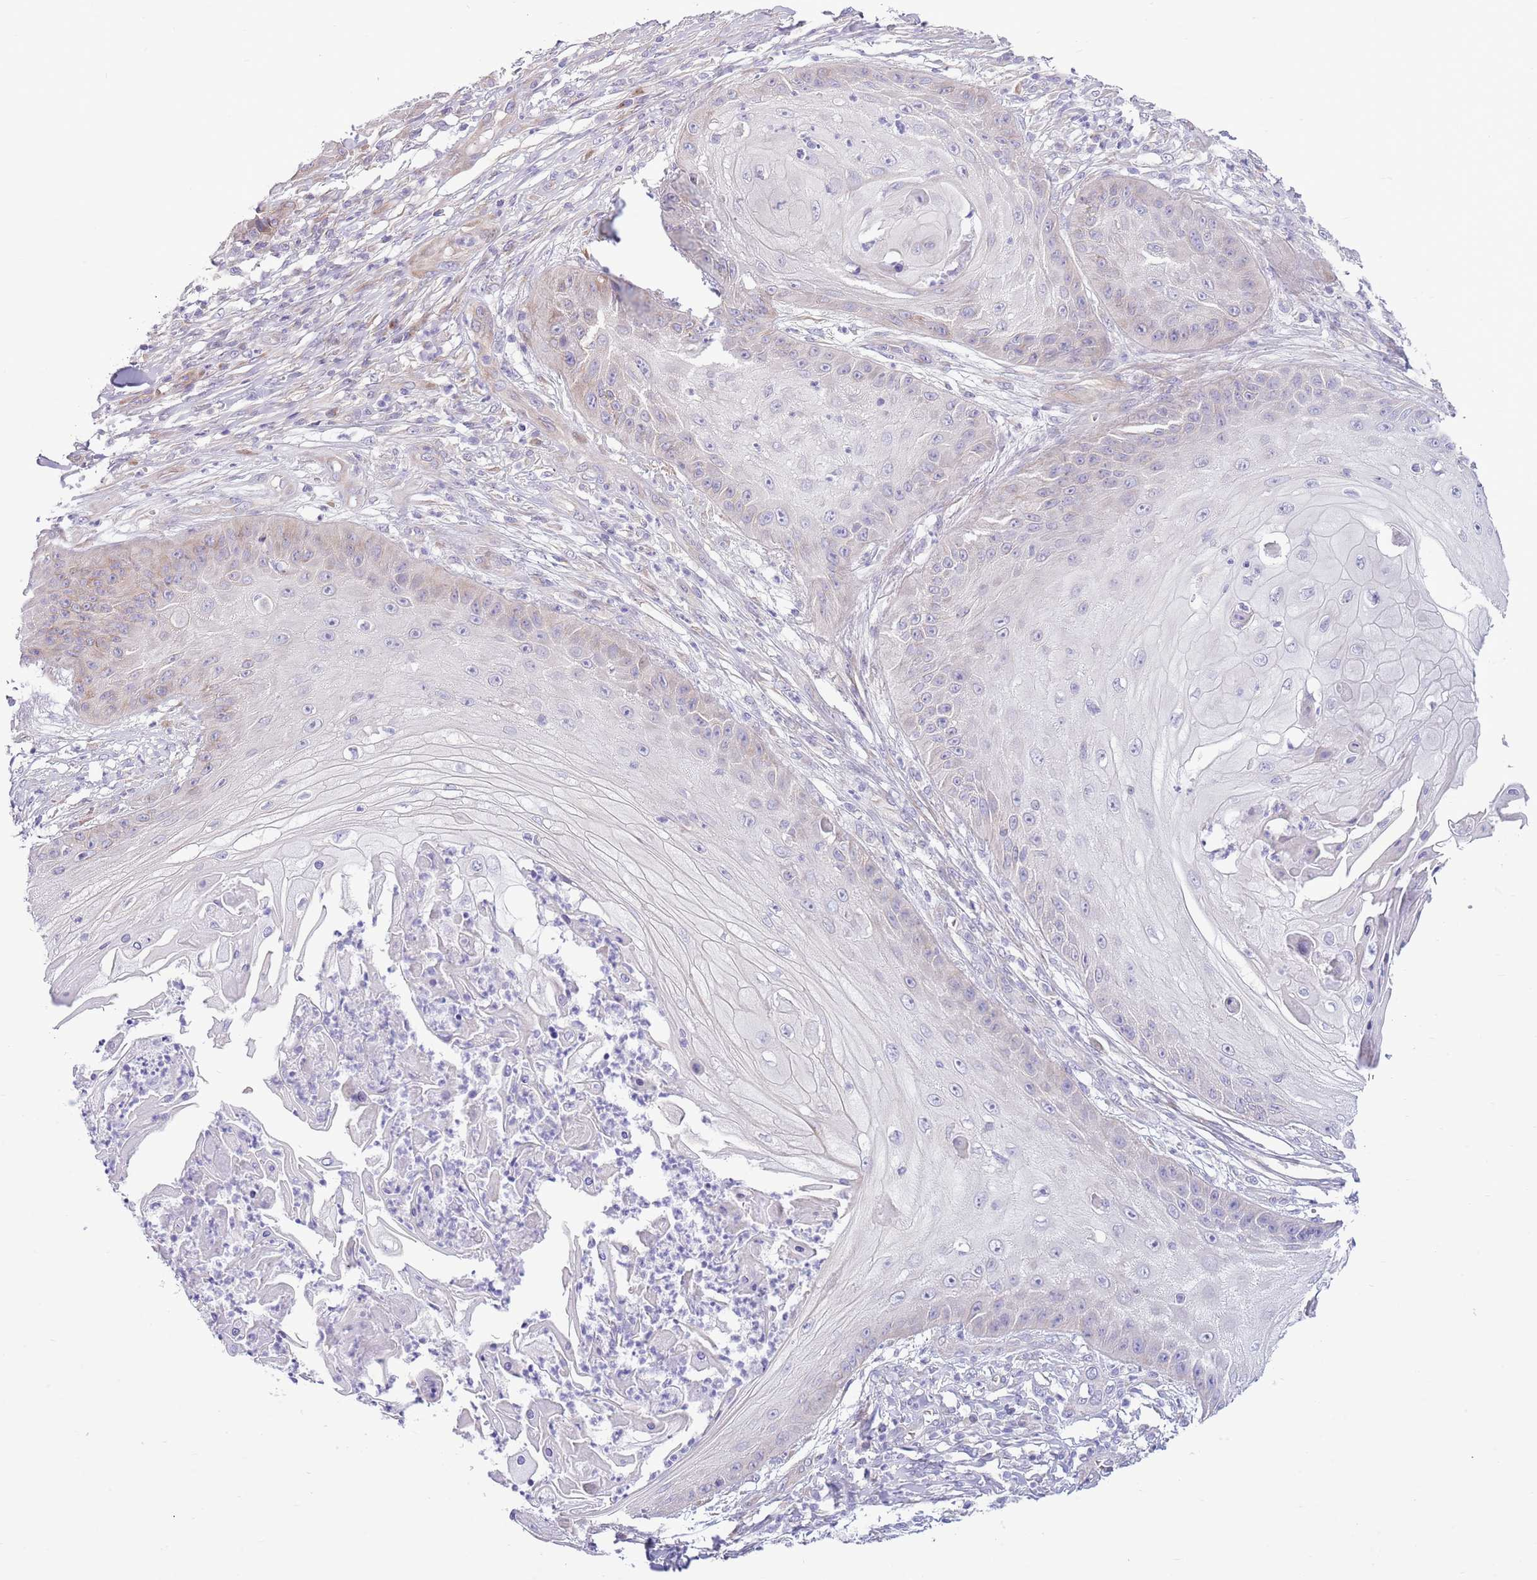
{"staining": {"intensity": "weak", "quantity": "<25%", "location": "cytoplasmic/membranous"}, "tissue": "skin cancer", "cell_type": "Tumor cells", "image_type": "cancer", "snomed": [{"axis": "morphology", "description": "Squamous cell carcinoma, NOS"}, {"axis": "topography", "description": "Skin"}], "caption": "Photomicrograph shows no significant protein positivity in tumor cells of skin cancer. (DAB (3,3'-diaminobenzidine) immunohistochemistry (IHC) with hematoxylin counter stain).", "gene": "ZC4H2", "patient": {"sex": "male", "age": 70}}